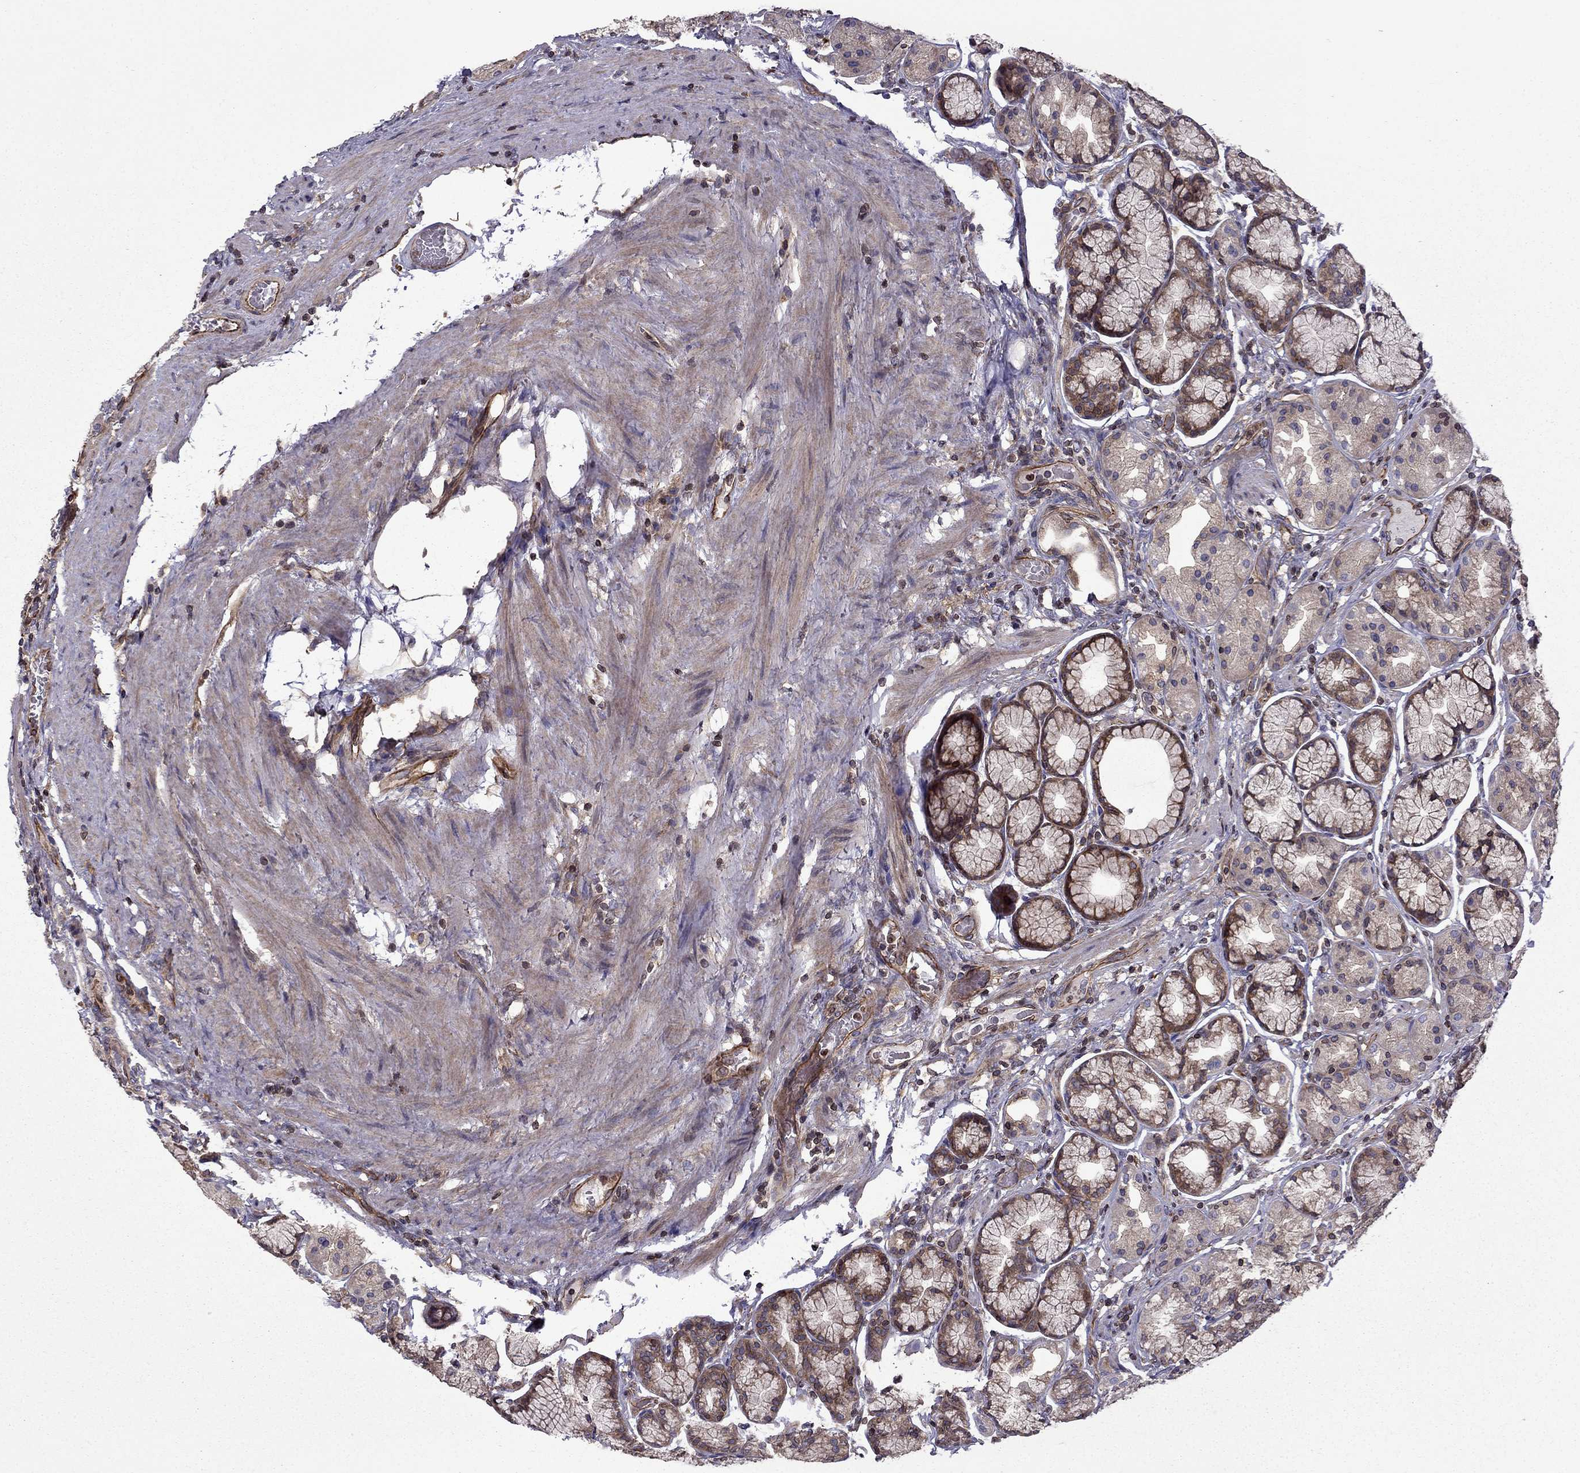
{"staining": {"intensity": "moderate", "quantity": "25%-75%", "location": "cytoplasmic/membranous"}, "tissue": "stomach", "cell_type": "Glandular cells", "image_type": "normal", "snomed": [{"axis": "morphology", "description": "Normal tissue, NOS"}, {"axis": "morphology", "description": "Adenocarcinoma, NOS"}, {"axis": "morphology", "description": "Adenocarcinoma, High grade"}, {"axis": "topography", "description": "Stomach, upper"}, {"axis": "topography", "description": "Stomach"}], "caption": "A medium amount of moderate cytoplasmic/membranous staining is appreciated in approximately 25%-75% of glandular cells in benign stomach.", "gene": "CDC42BPA", "patient": {"sex": "female", "age": 65}}